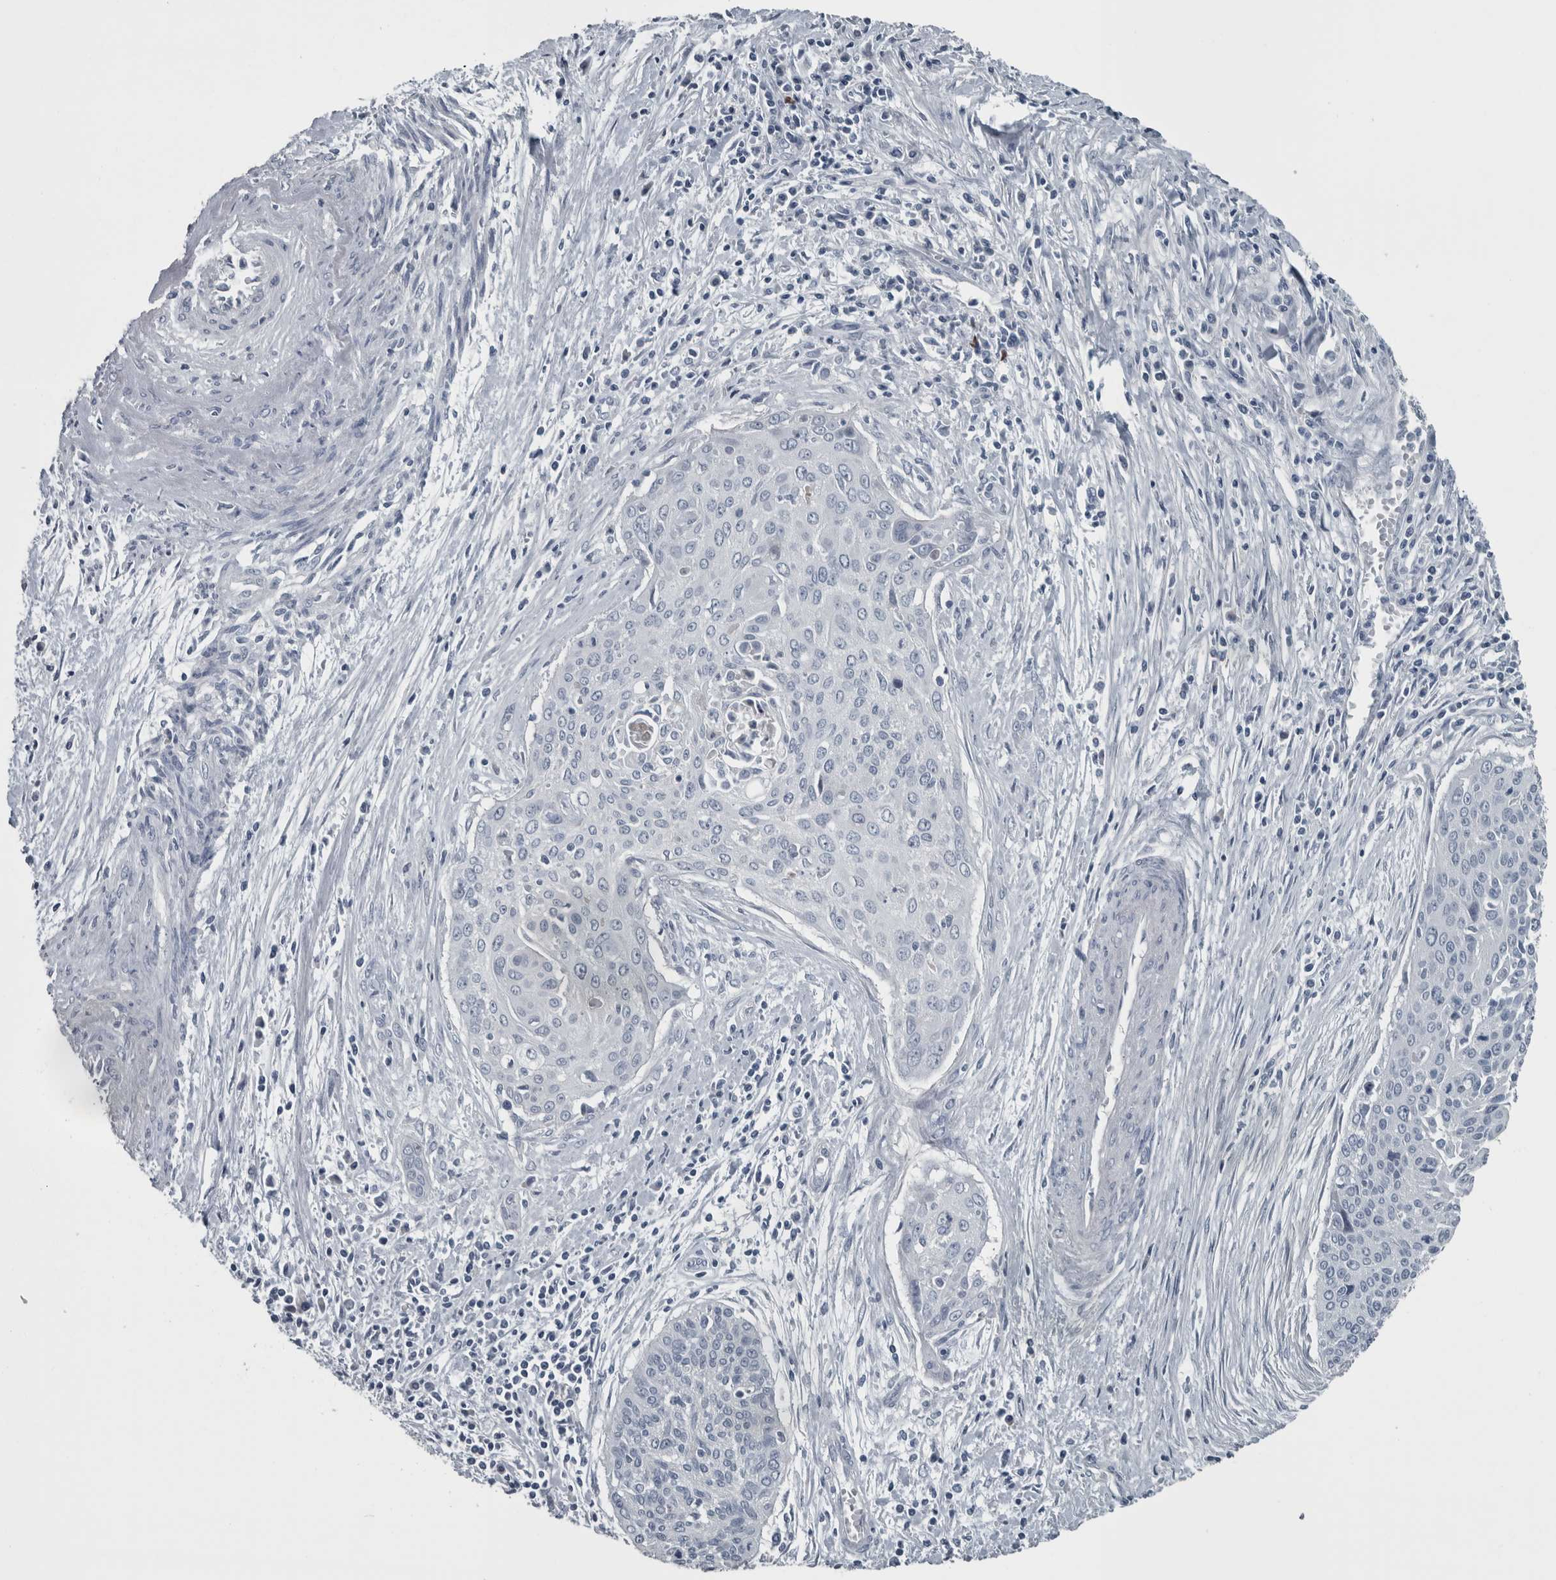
{"staining": {"intensity": "negative", "quantity": "none", "location": "none"}, "tissue": "cervical cancer", "cell_type": "Tumor cells", "image_type": "cancer", "snomed": [{"axis": "morphology", "description": "Squamous cell carcinoma, NOS"}, {"axis": "topography", "description": "Cervix"}], "caption": "High power microscopy micrograph of an immunohistochemistry (IHC) micrograph of cervical squamous cell carcinoma, revealing no significant positivity in tumor cells.", "gene": "KRT20", "patient": {"sex": "female", "age": 55}}